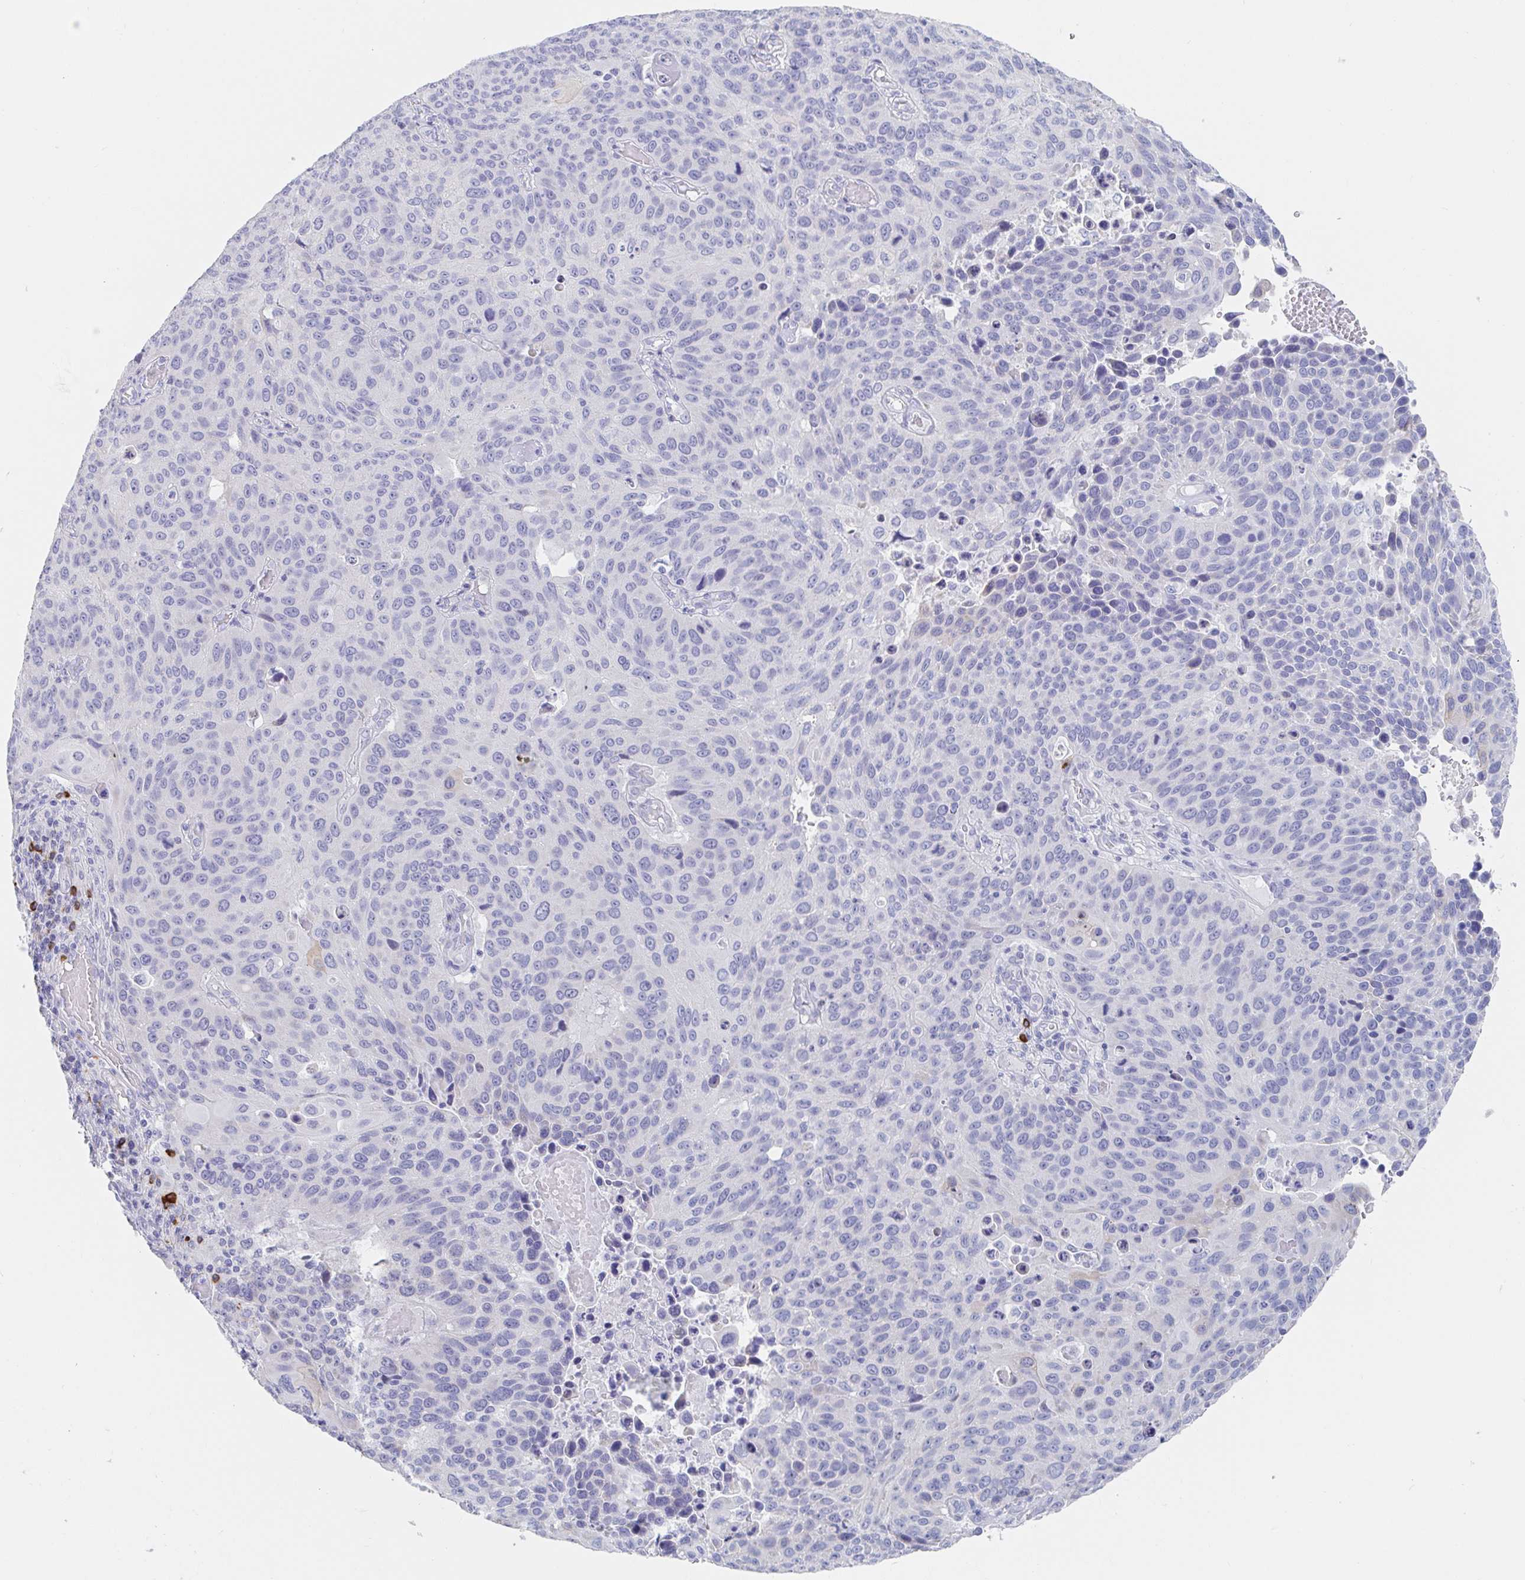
{"staining": {"intensity": "negative", "quantity": "none", "location": "none"}, "tissue": "lung cancer", "cell_type": "Tumor cells", "image_type": "cancer", "snomed": [{"axis": "morphology", "description": "Squamous cell carcinoma, NOS"}, {"axis": "topography", "description": "Lung"}], "caption": "IHC histopathology image of neoplastic tissue: lung cancer stained with DAB shows no significant protein staining in tumor cells.", "gene": "PACSIN1", "patient": {"sex": "male", "age": 68}}